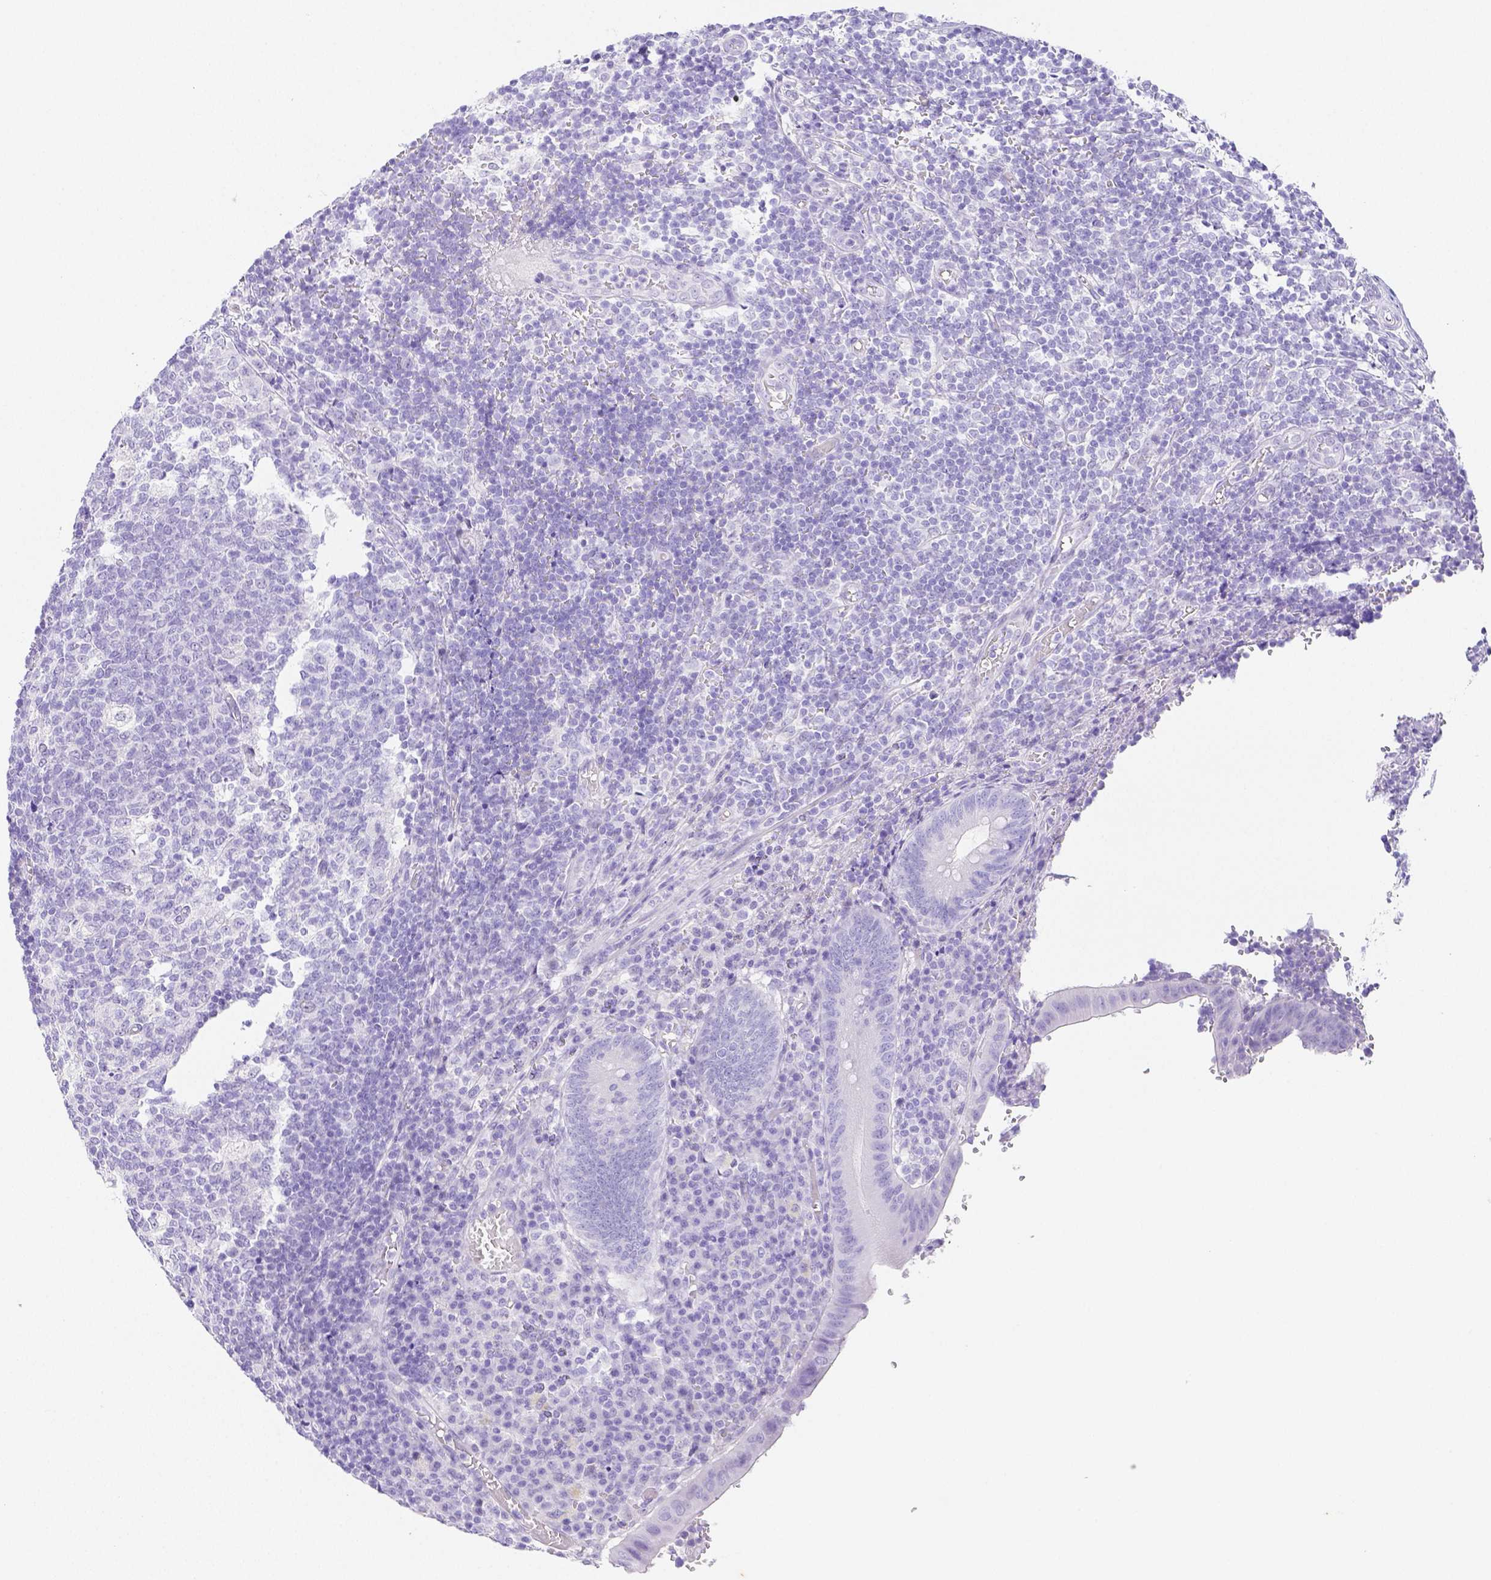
{"staining": {"intensity": "negative", "quantity": "none", "location": "none"}, "tissue": "appendix", "cell_type": "Glandular cells", "image_type": "normal", "snomed": [{"axis": "morphology", "description": "Normal tissue, NOS"}, {"axis": "topography", "description": "Appendix"}], "caption": "Immunohistochemical staining of normal appendix exhibits no significant positivity in glandular cells.", "gene": "ARHGAP36", "patient": {"sex": "male", "age": 18}}